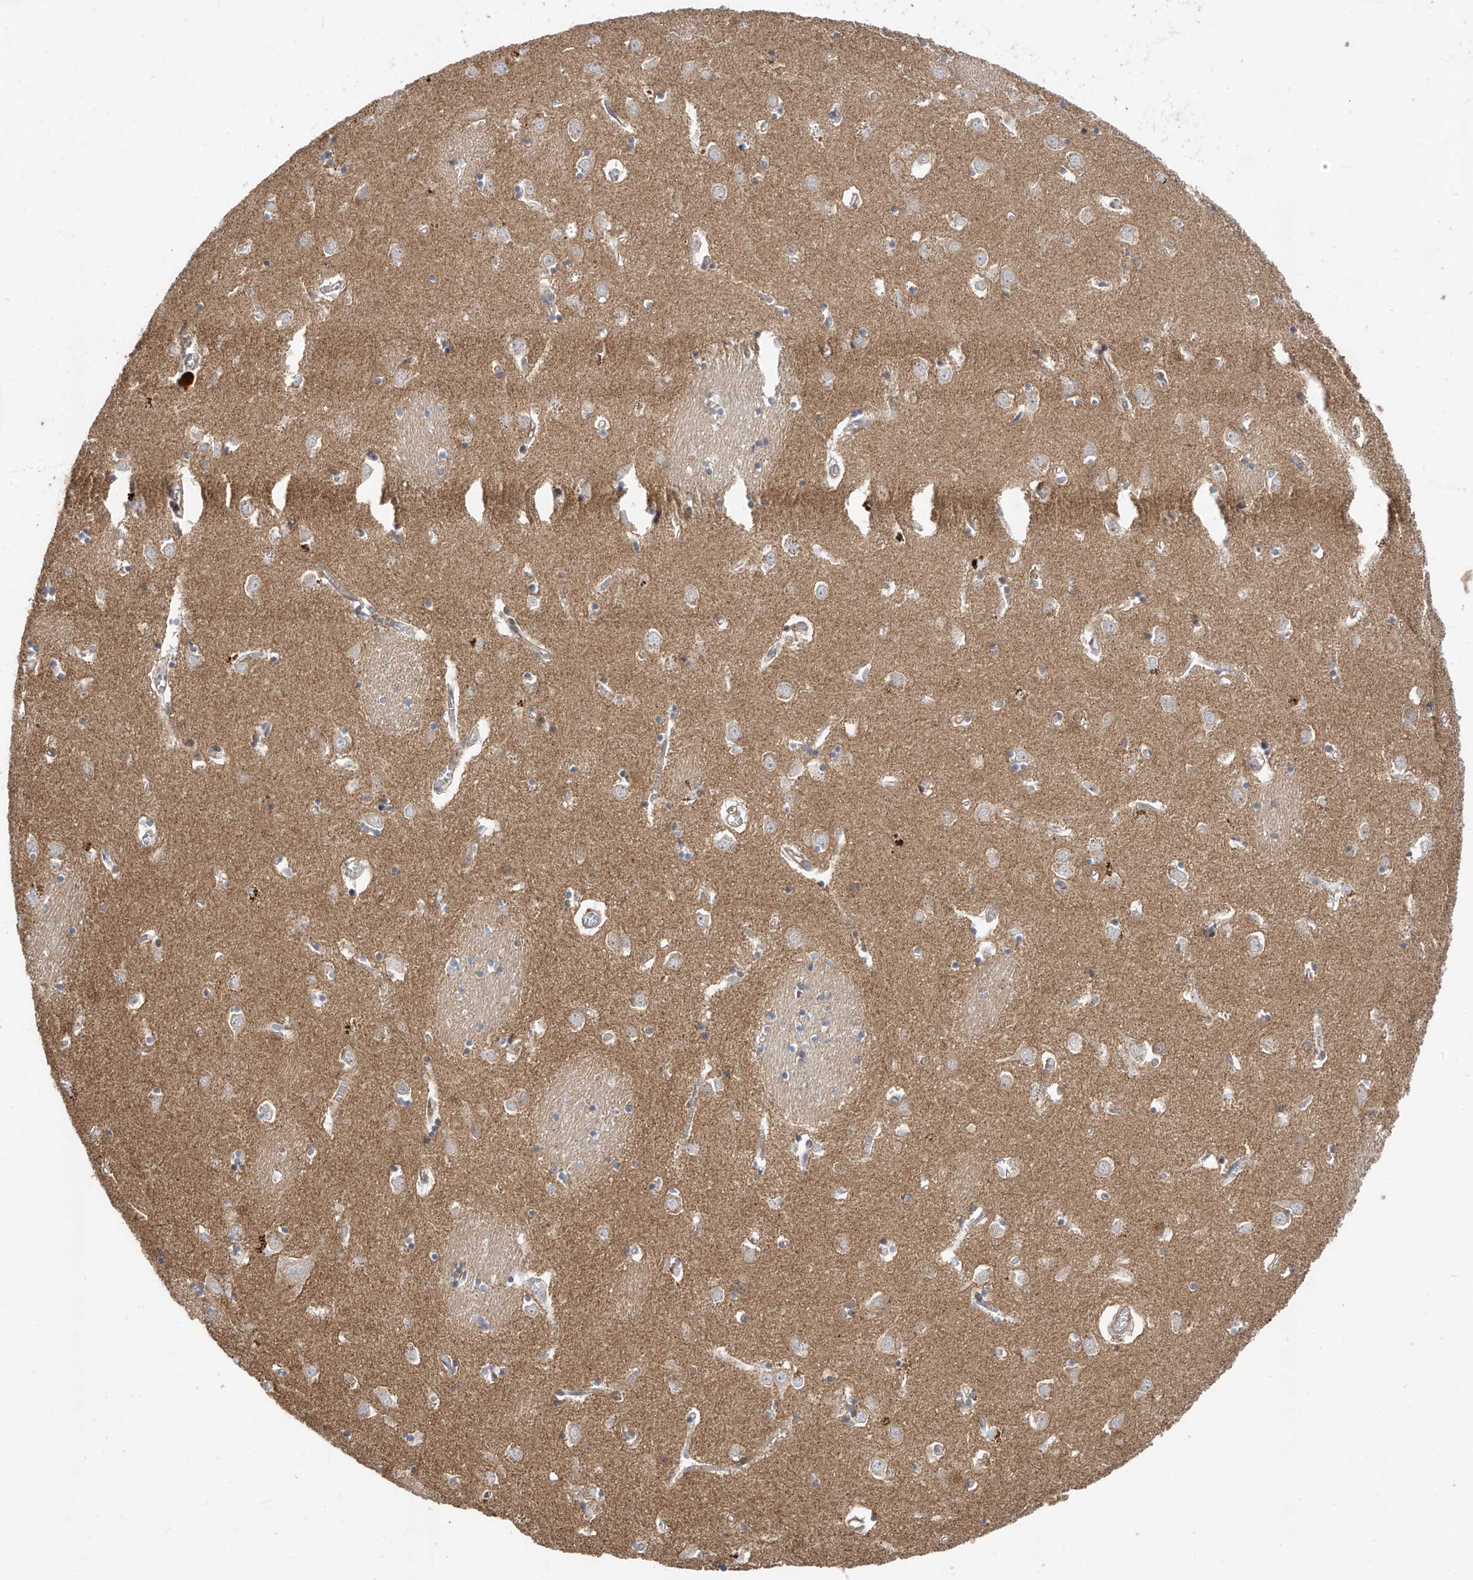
{"staining": {"intensity": "negative", "quantity": "none", "location": "none"}, "tissue": "caudate", "cell_type": "Glial cells", "image_type": "normal", "snomed": [{"axis": "morphology", "description": "Normal tissue, NOS"}, {"axis": "topography", "description": "Lateral ventricle wall"}], "caption": "This is an IHC photomicrograph of unremarkable human caudate. There is no staining in glial cells.", "gene": "MRTFA", "patient": {"sex": "male", "age": 70}}